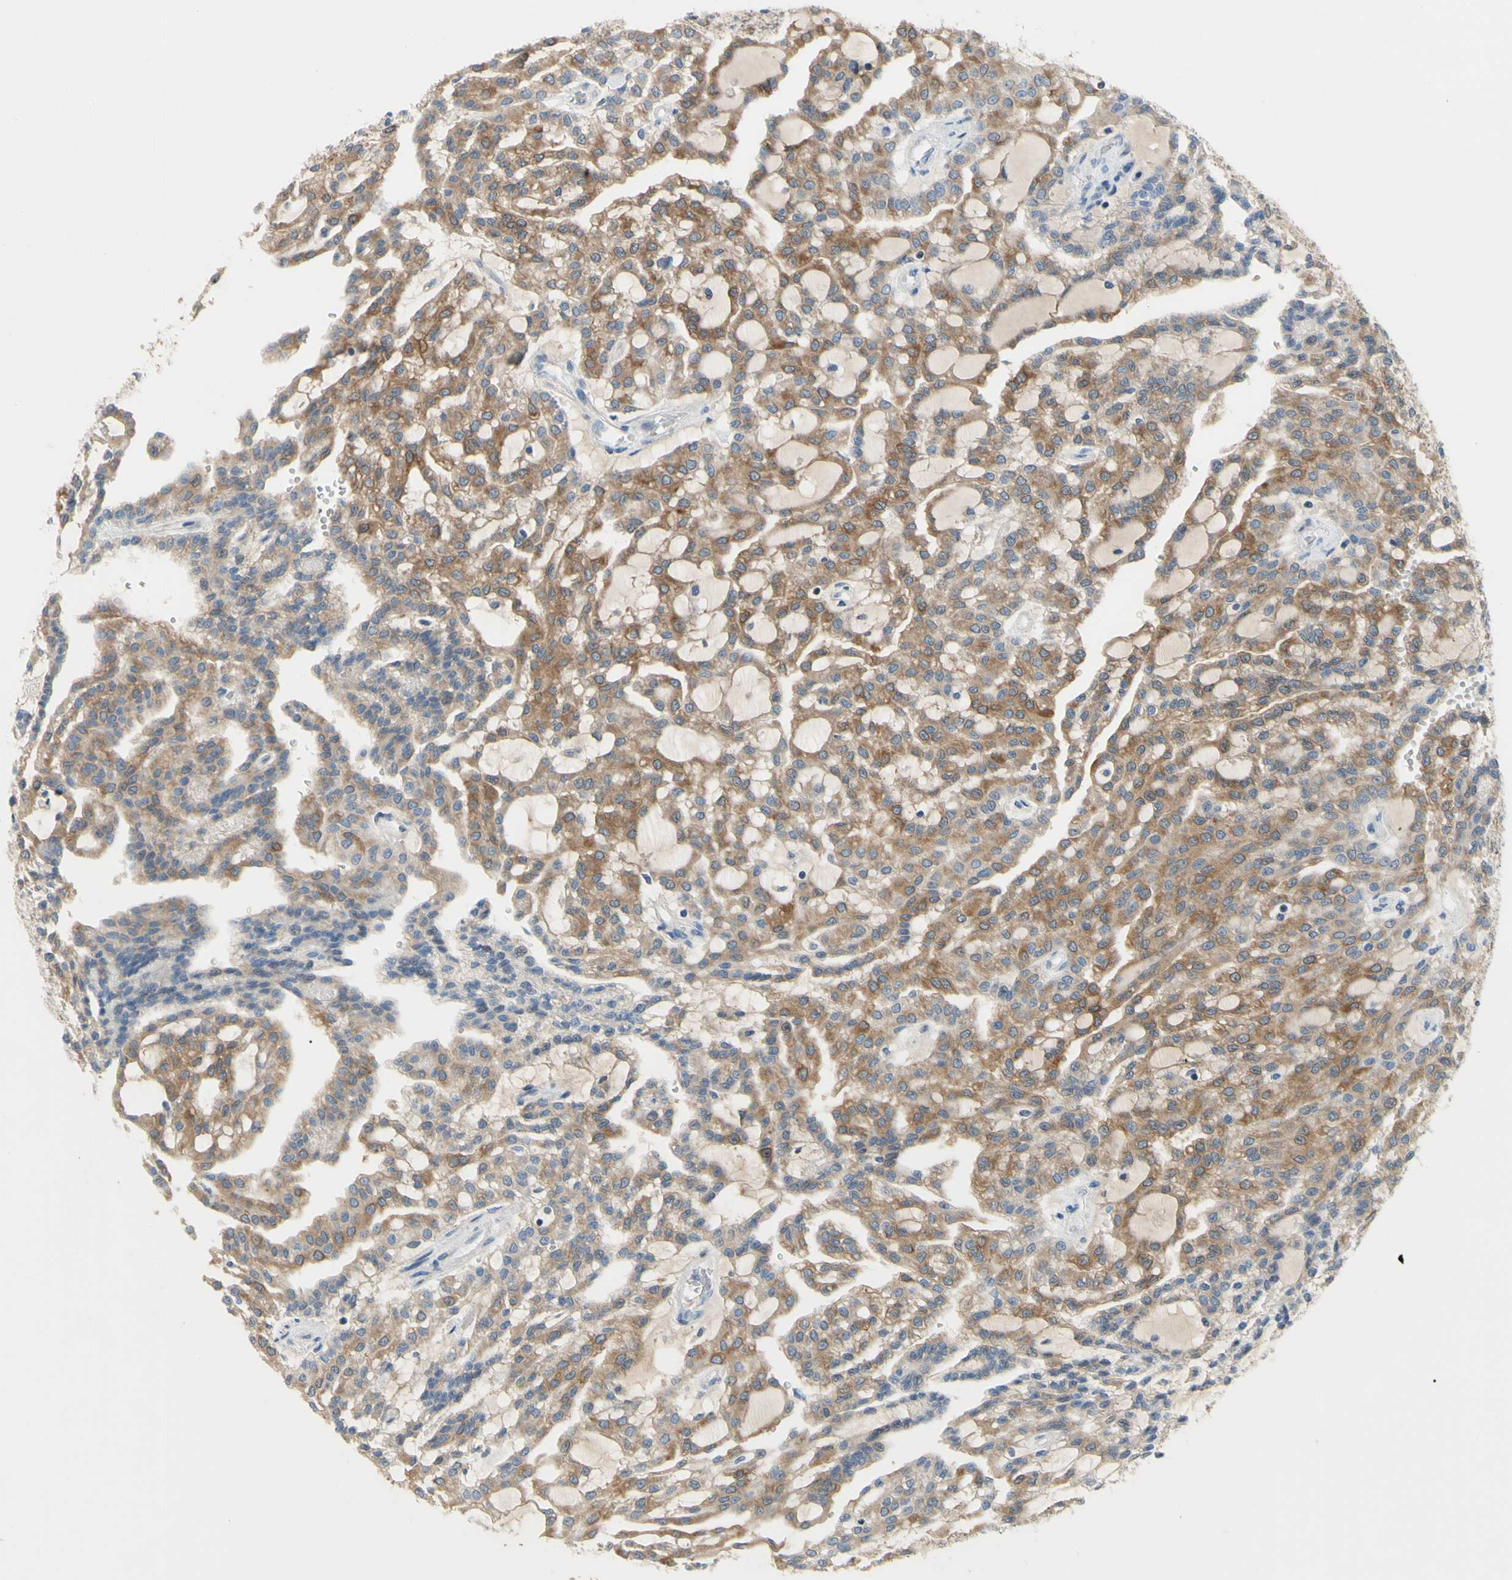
{"staining": {"intensity": "moderate", "quantity": ">75%", "location": "cytoplasmic/membranous"}, "tissue": "renal cancer", "cell_type": "Tumor cells", "image_type": "cancer", "snomed": [{"axis": "morphology", "description": "Adenocarcinoma, NOS"}, {"axis": "topography", "description": "Kidney"}], "caption": "Immunohistochemical staining of renal cancer (adenocarcinoma) shows medium levels of moderate cytoplasmic/membranous expression in approximately >75% of tumor cells.", "gene": "MUC1", "patient": {"sex": "male", "age": 63}}